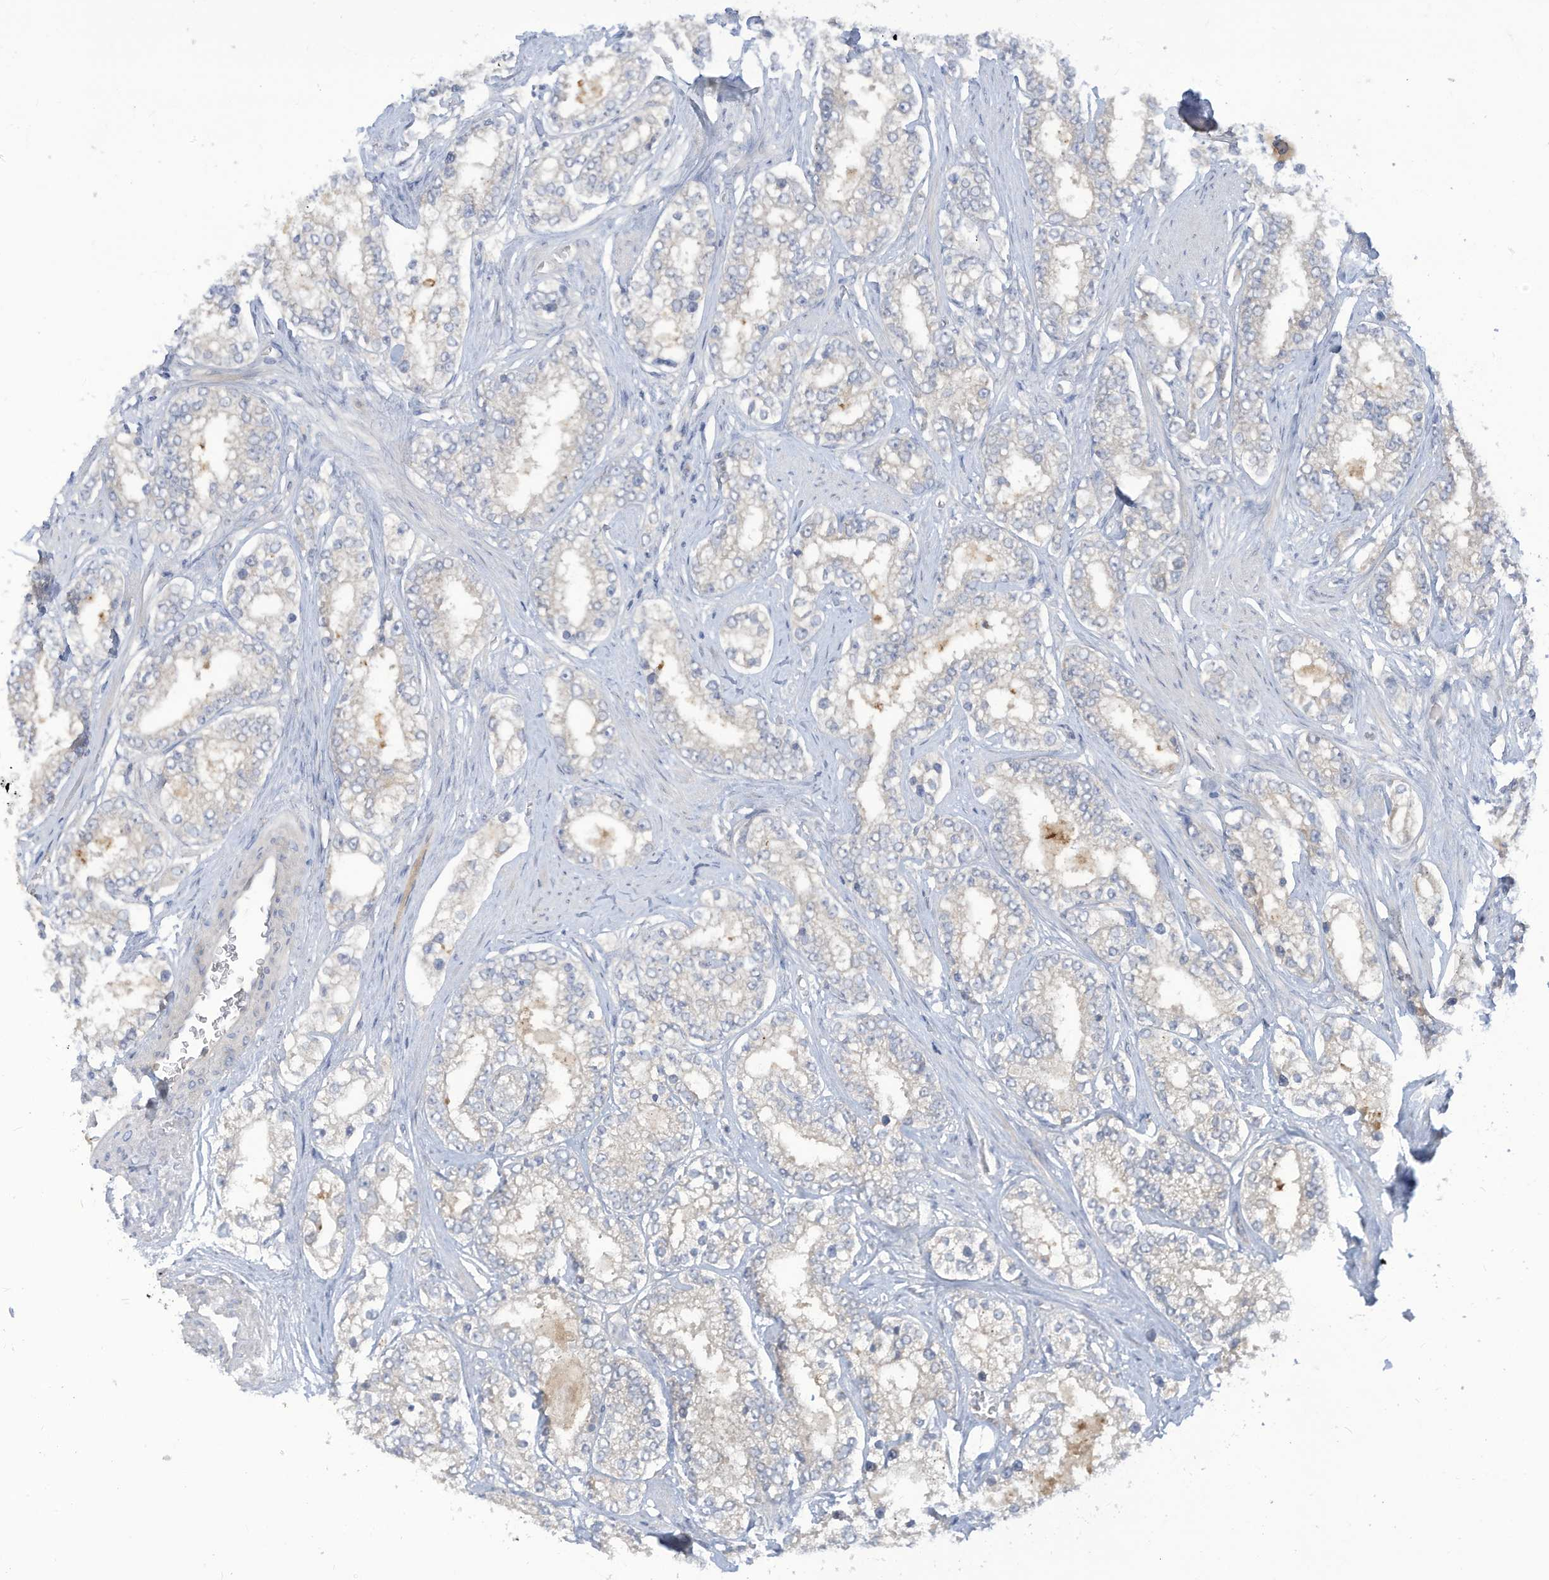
{"staining": {"intensity": "negative", "quantity": "none", "location": "none"}, "tissue": "prostate cancer", "cell_type": "Tumor cells", "image_type": "cancer", "snomed": [{"axis": "morphology", "description": "Normal tissue, NOS"}, {"axis": "morphology", "description": "Adenocarcinoma, High grade"}, {"axis": "topography", "description": "Prostate"}], "caption": "An image of prostate high-grade adenocarcinoma stained for a protein shows no brown staining in tumor cells.", "gene": "LRRN2", "patient": {"sex": "male", "age": 83}}